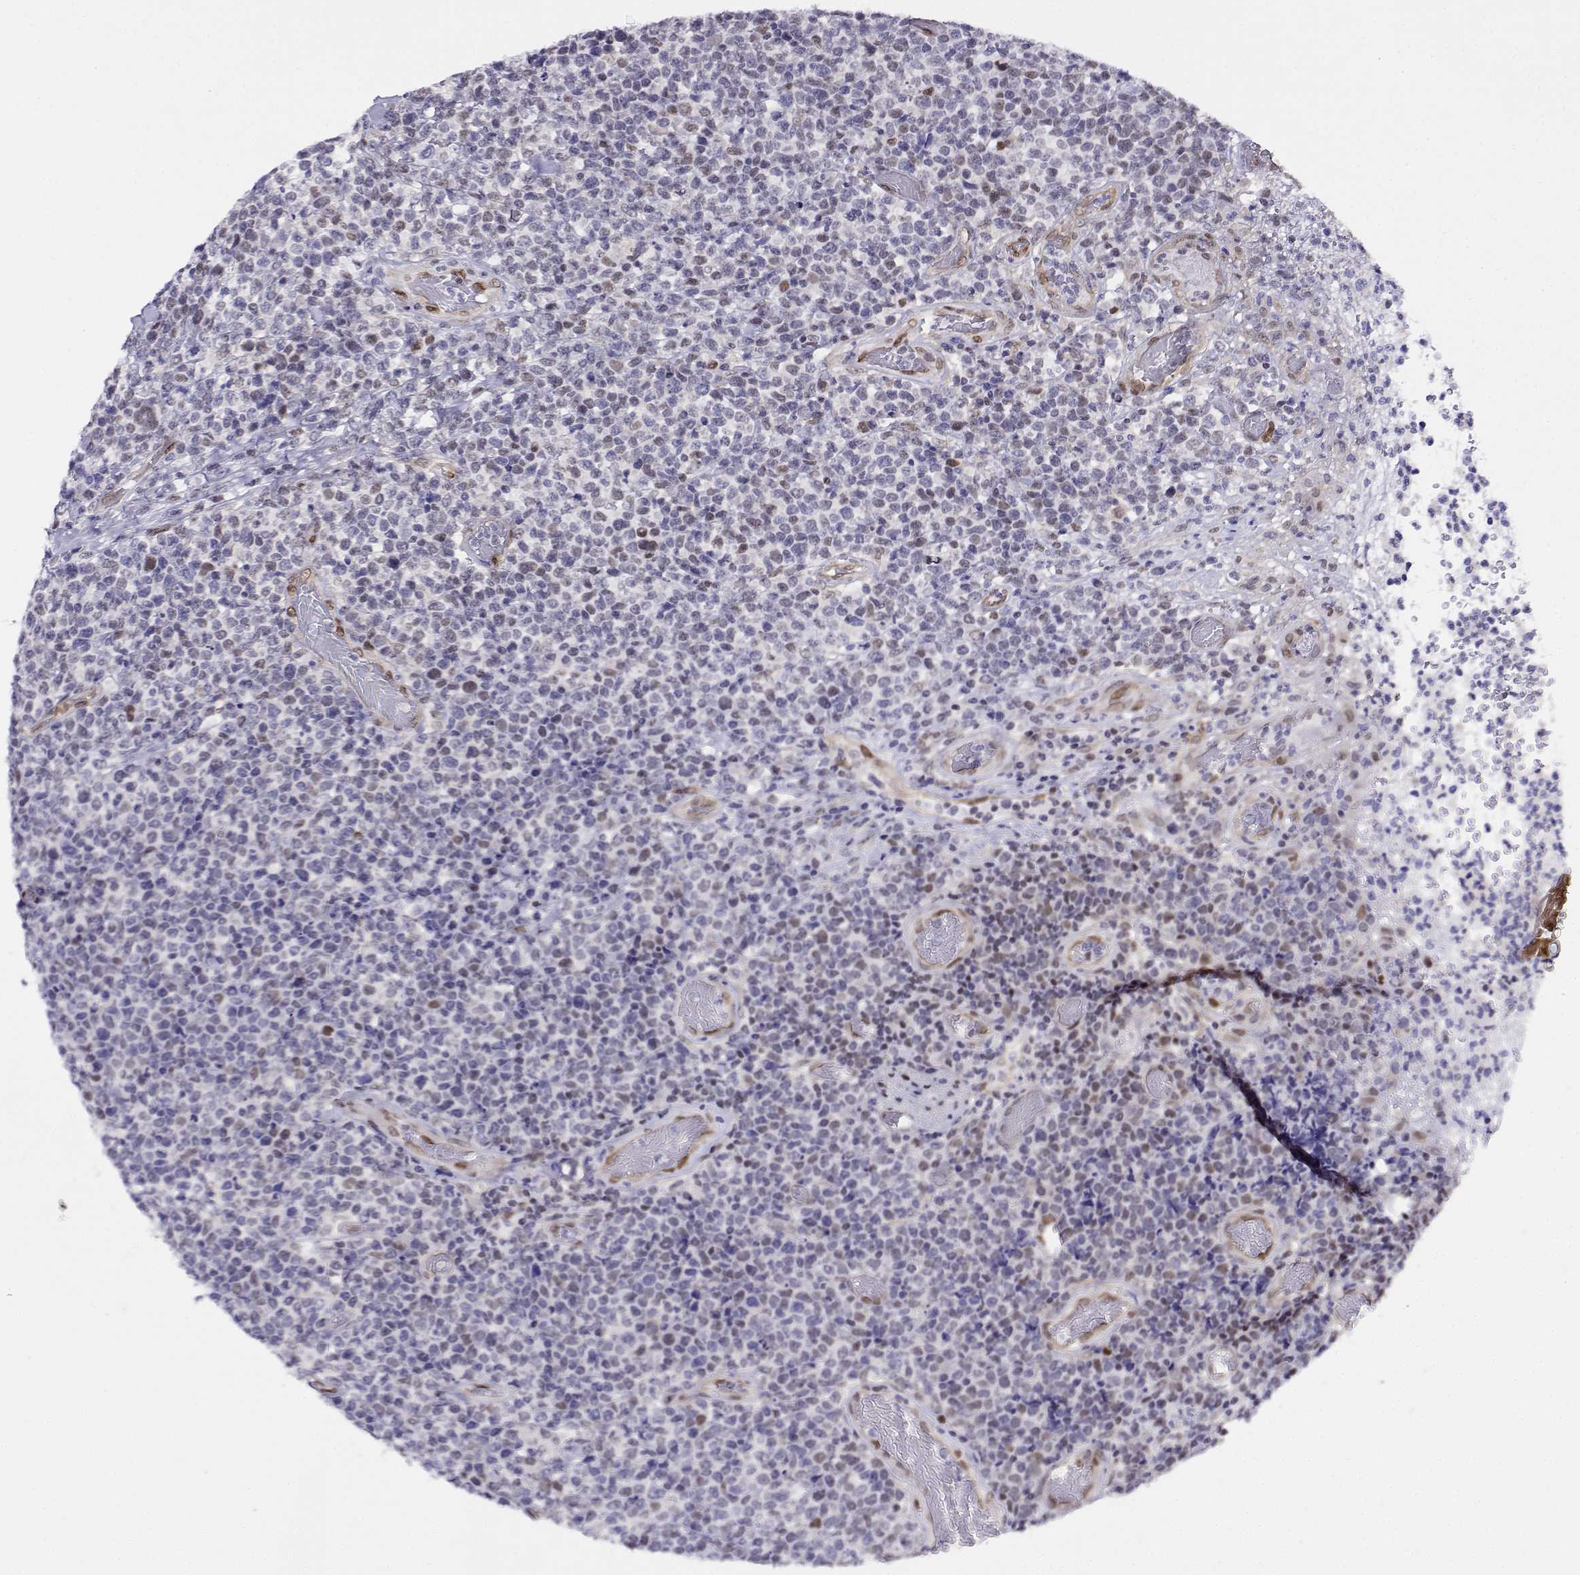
{"staining": {"intensity": "negative", "quantity": "none", "location": "none"}, "tissue": "lymphoma", "cell_type": "Tumor cells", "image_type": "cancer", "snomed": [{"axis": "morphology", "description": "Malignant lymphoma, non-Hodgkin's type, High grade"}, {"axis": "topography", "description": "Soft tissue"}], "caption": "Immunohistochemical staining of lymphoma demonstrates no significant expression in tumor cells.", "gene": "ERF", "patient": {"sex": "female", "age": 56}}